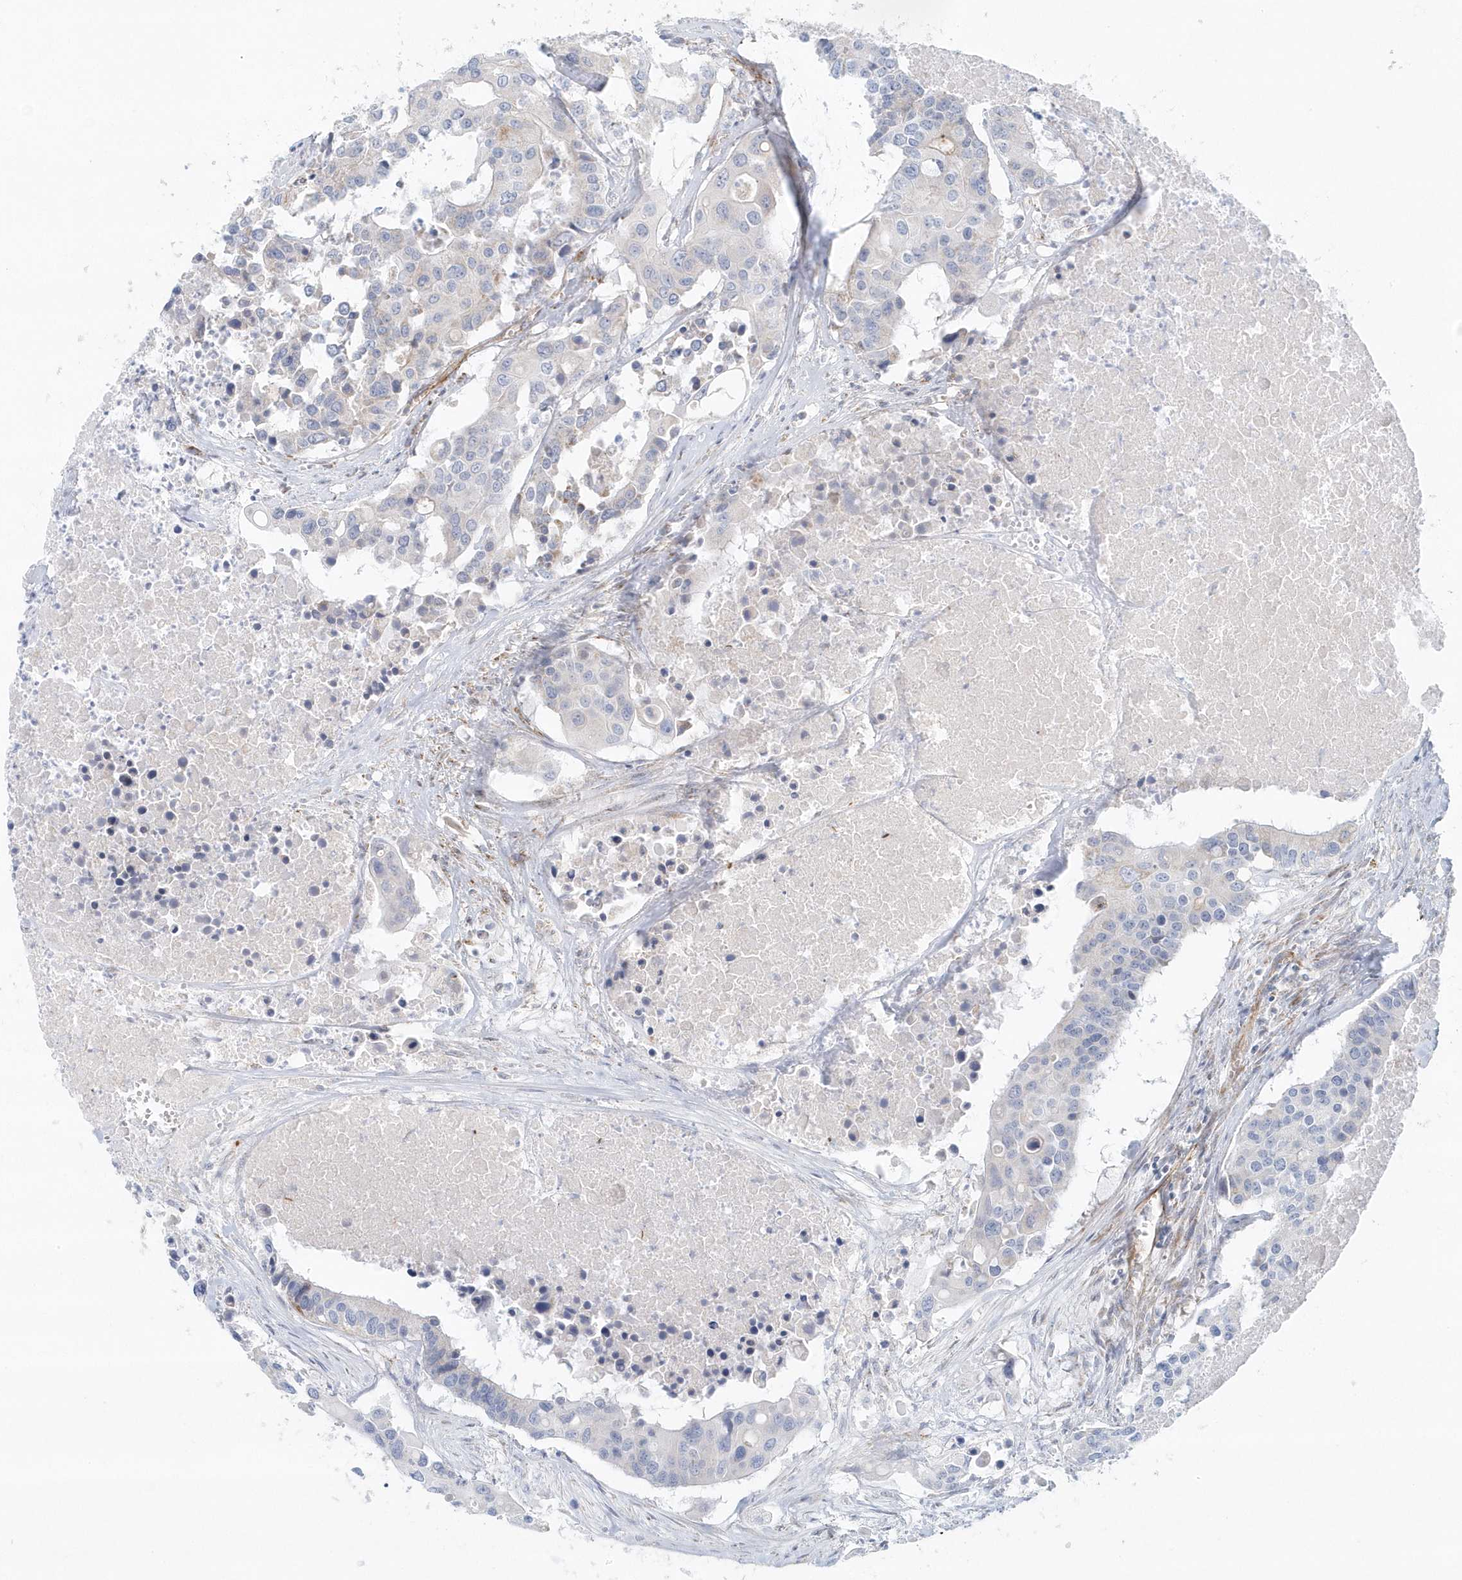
{"staining": {"intensity": "weak", "quantity": "<25%", "location": "cytoplasmic/membranous"}, "tissue": "colorectal cancer", "cell_type": "Tumor cells", "image_type": "cancer", "snomed": [{"axis": "morphology", "description": "Adenocarcinoma, NOS"}, {"axis": "topography", "description": "Colon"}], "caption": "IHC image of neoplastic tissue: human colorectal cancer (adenocarcinoma) stained with DAB shows no significant protein staining in tumor cells.", "gene": "GPR152", "patient": {"sex": "male", "age": 77}}